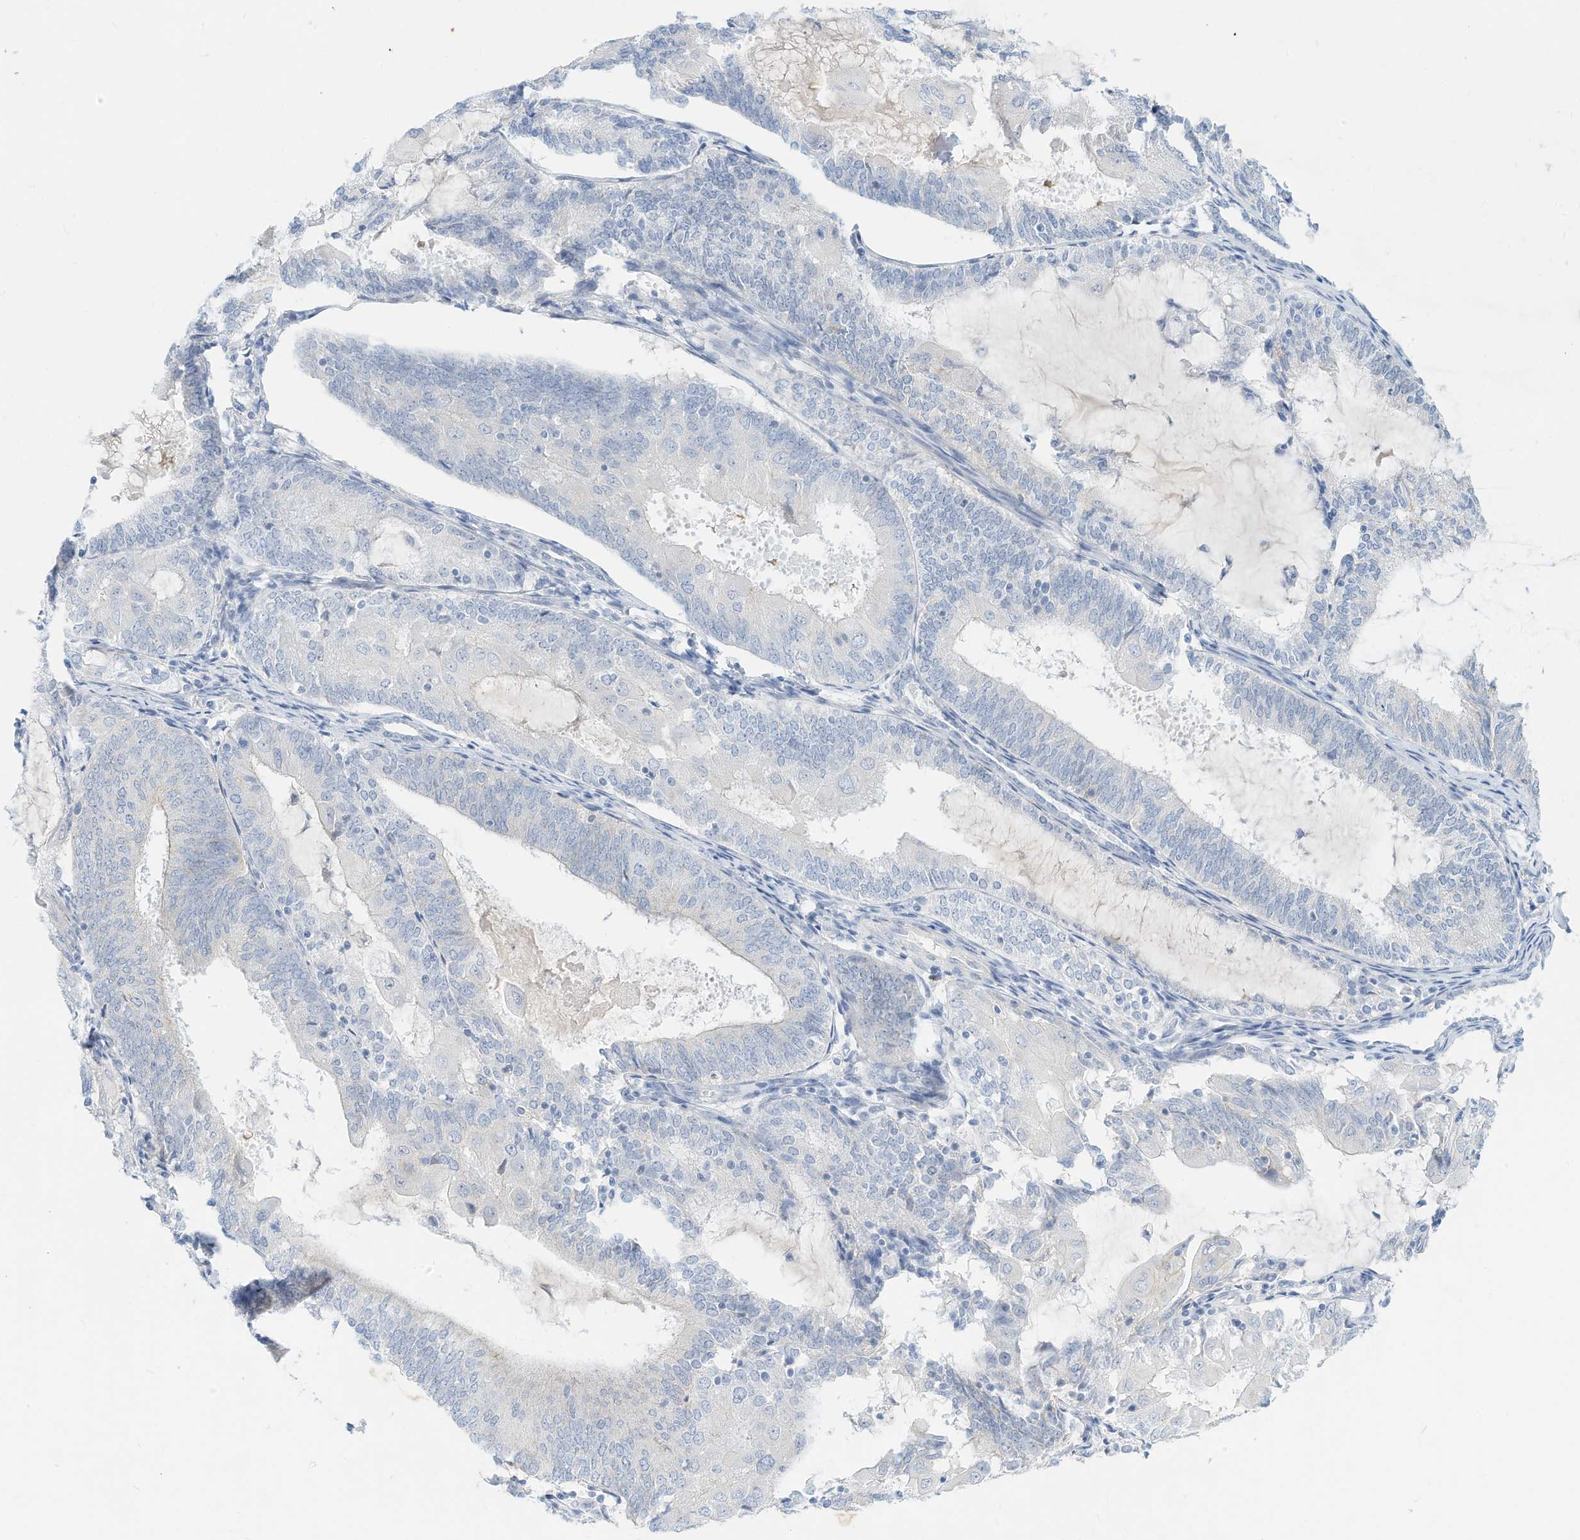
{"staining": {"intensity": "negative", "quantity": "none", "location": "none"}, "tissue": "endometrial cancer", "cell_type": "Tumor cells", "image_type": "cancer", "snomed": [{"axis": "morphology", "description": "Adenocarcinoma, NOS"}, {"axis": "topography", "description": "Endometrium"}], "caption": "Endometrial cancer (adenocarcinoma) was stained to show a protein in brown. There is no significant expression in tumor cells.", "gene": "SPOCD1", "patient": {"sex": "female", "age": 81}}